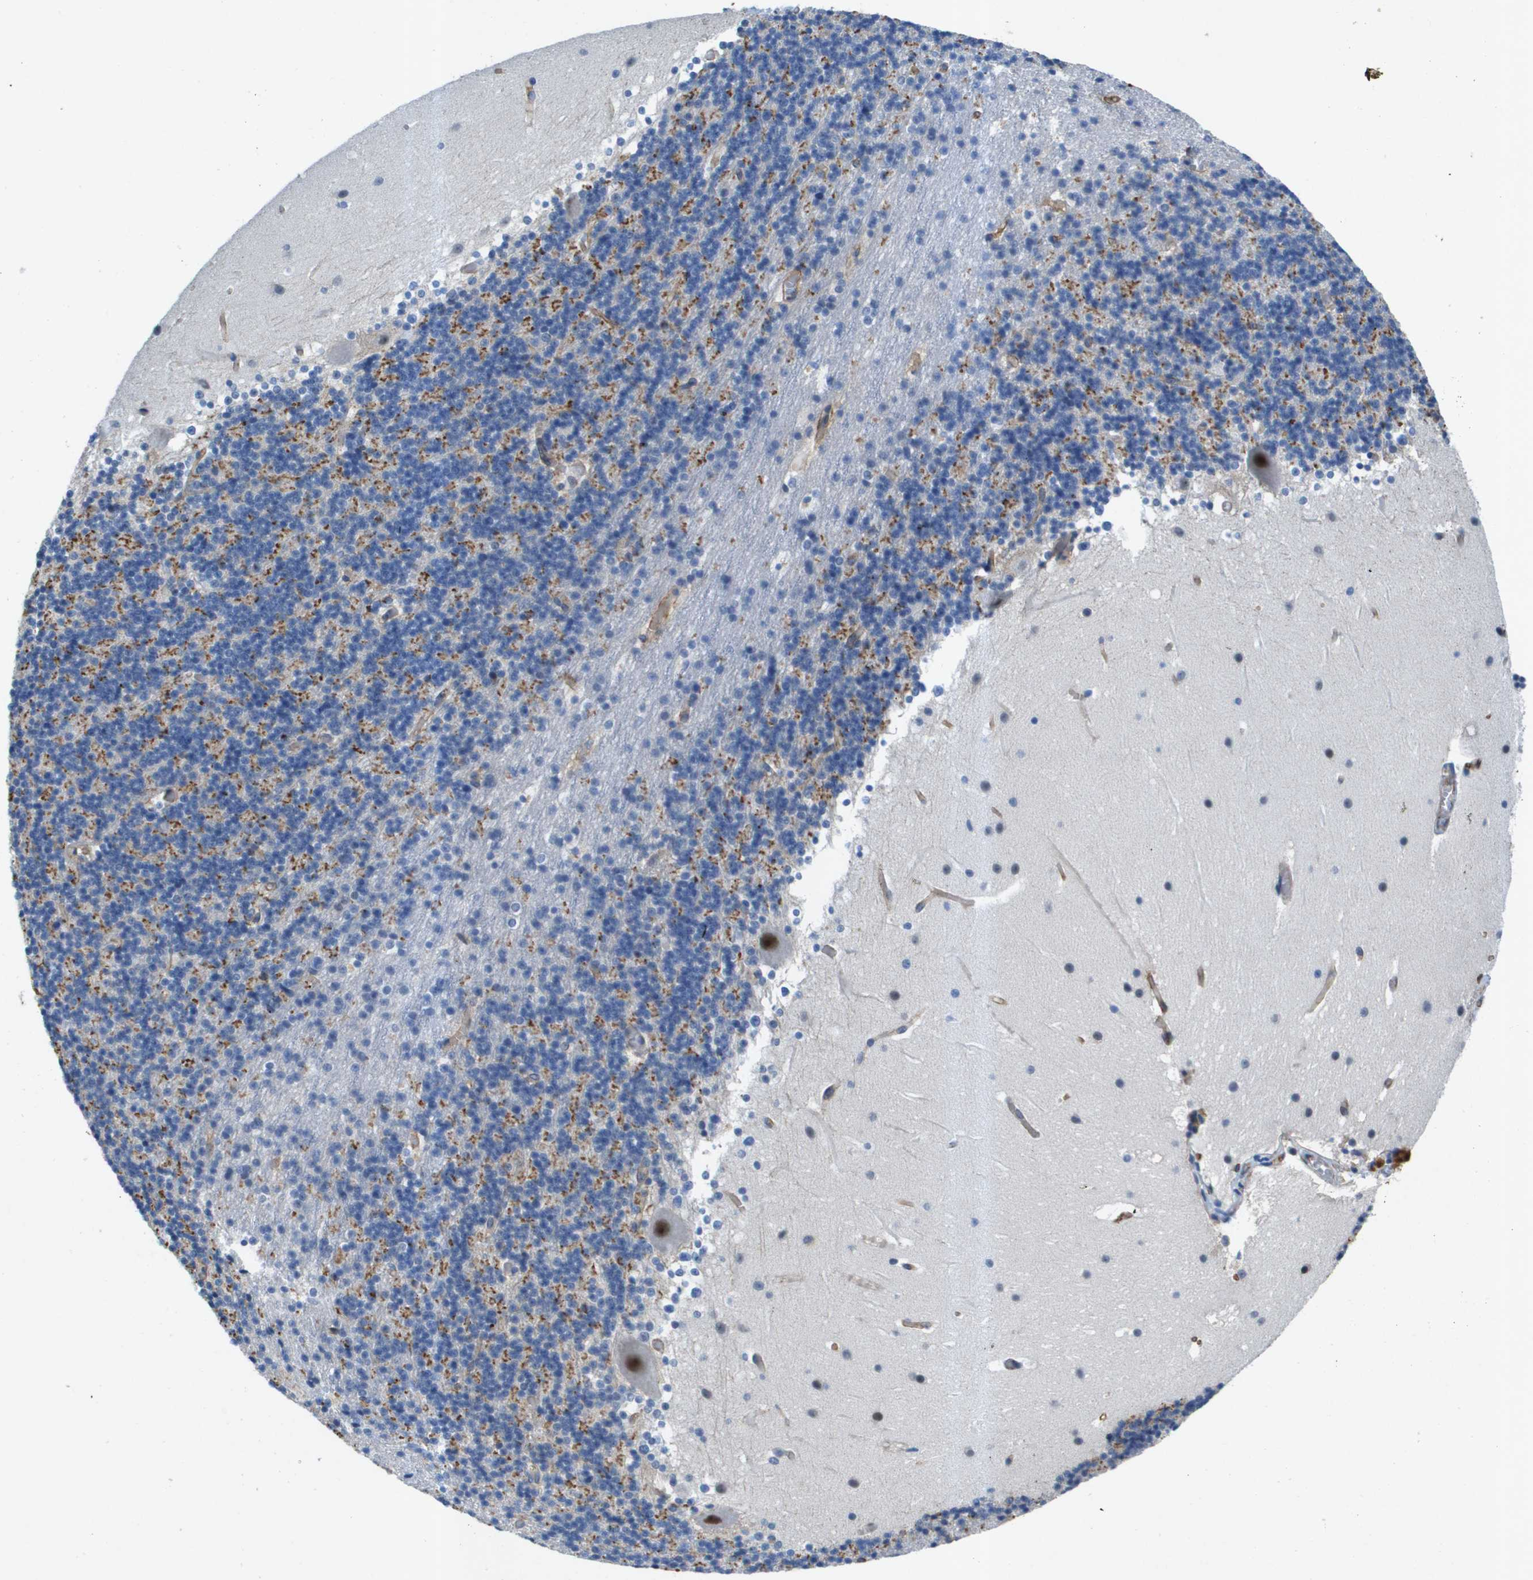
{"staining": {"intensity": "moderate", "quantity": "<25%", "location": "cytoplasmic/membranous"}, "tissue": "cerebellum", "cell_type": "Cells in granular layer", "image_type": "normal", "snomed": [{"axis": "morphology", "description": "Normal tissue, NOS"}, {"axis": "topography", "description": "Cerebellum"}], "caption": "Immunohistochemistry (IHC) micrograph of normal cerebellum: human cerebellum stained using IHC exhibits low levels of moderate protein expression localized specifically in the cytoplasmic/membranous of cells in granular layer, appearing as a cytoplasmic/membranous brown color.", "gene": "ITGA6", "patient": {"sex": "male", "age": 45}}